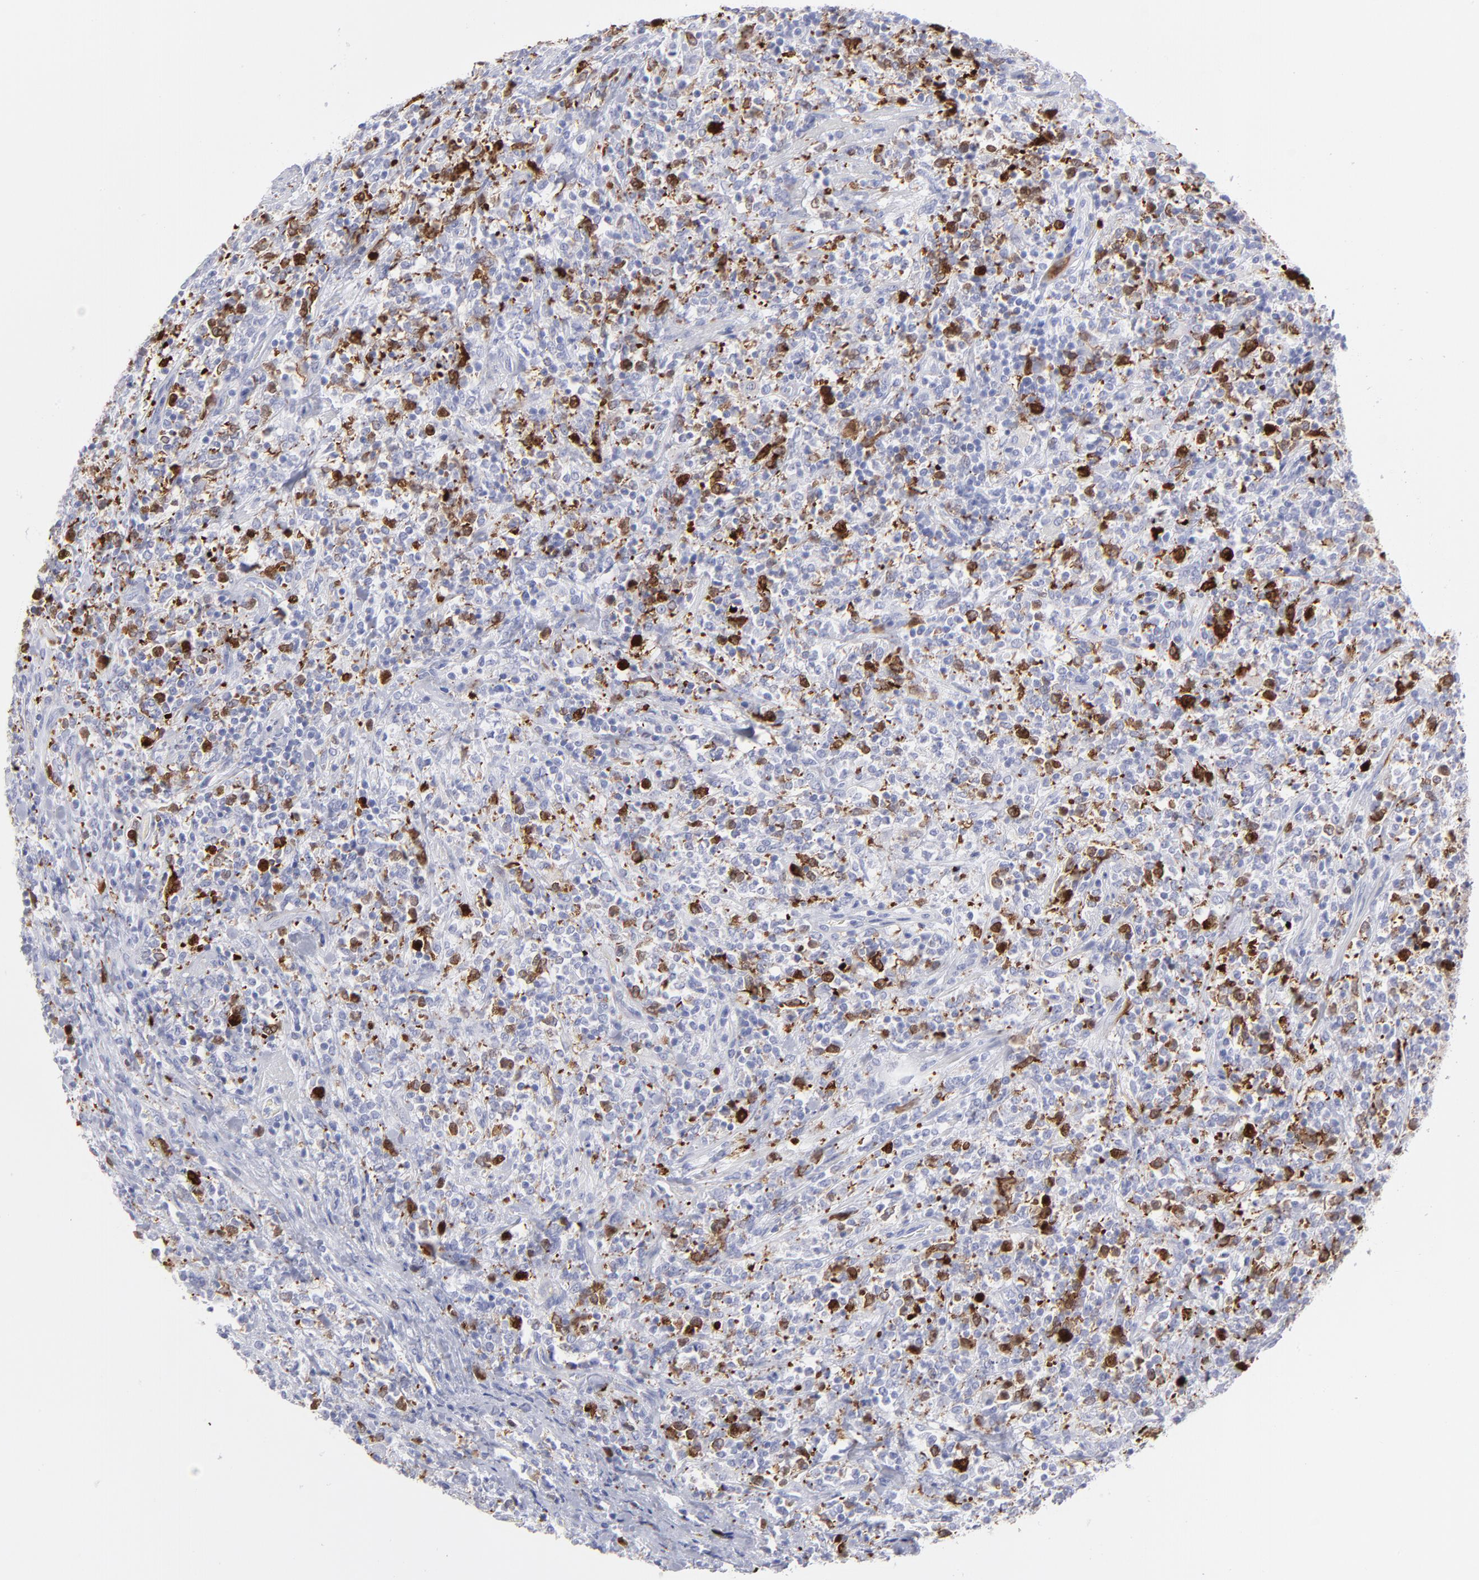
{"staining": {"intensity": "strong", "quantity": "<25%", "location": "cytoplasmic/membranous"}, "tissue": "lymphoma", "cell_type": "Tumor cells", "image_type": "cancer", "snomed": [{"axis": "morphology", "description": "Malignant lymphoma, non-Hodgkin's type, High grade"}, {"axis": "topography", "description": "Soft tissue"}], "caption": "Human high-grade malignant lymphoma, non-Hodgkin's type stained for a protein (brown) reveals strong cytoplasmic/membranous positive positivity in approximately <25% of tumor cells.", "gene": "CCNB1", "patient": {"sex": "male", "age": 18}}